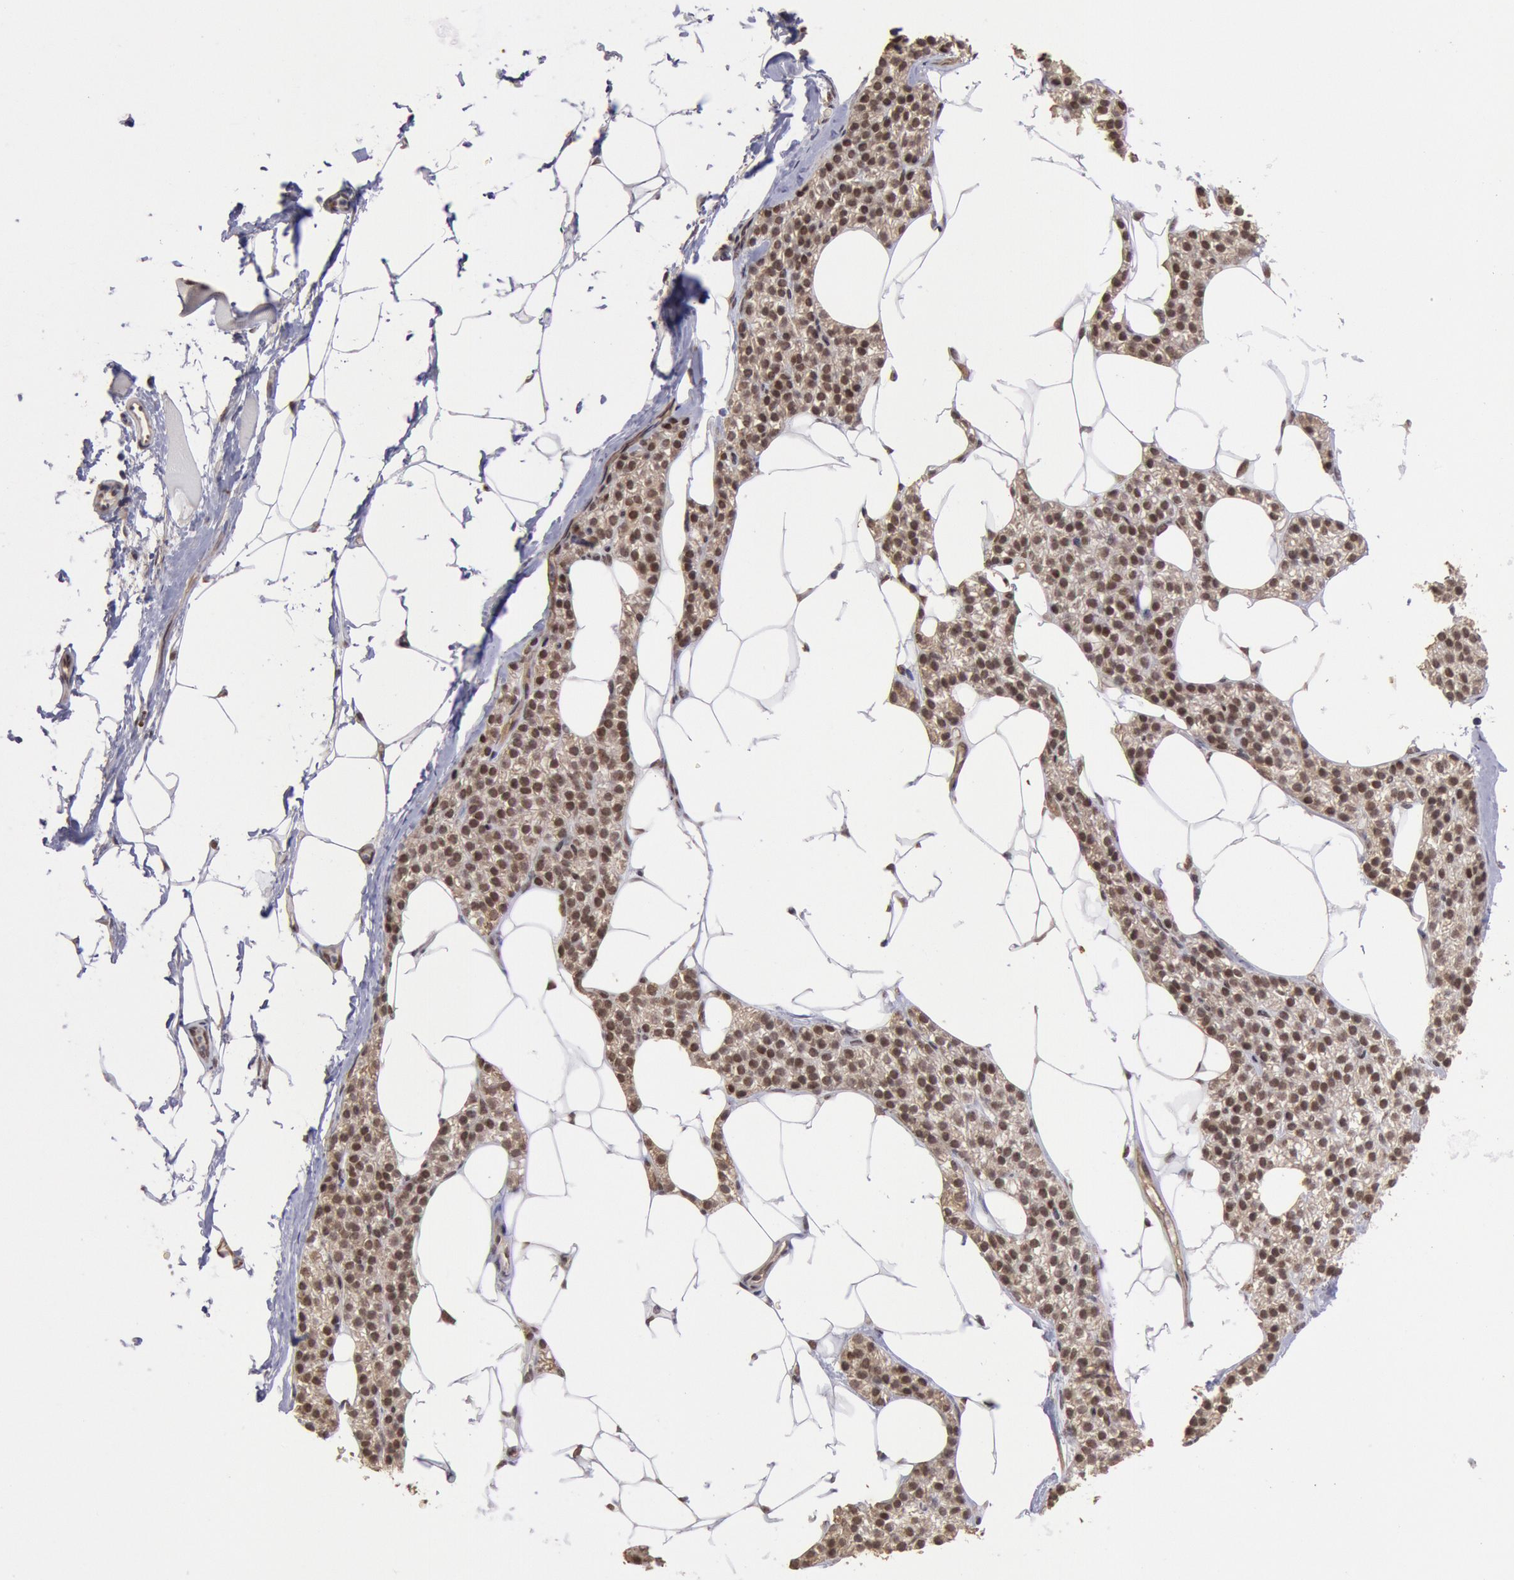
{"staining": {"intensity": "strong", "quantity": ">75%", "location": "nuclear"}, "tissue": "skeletal muscle", "cell_type": "Myocytes", "image_type": "normal", "snomed": [{"axis": "morphology", "description": "Normal tissue, NOS"}, {"axis": "topography", "description": "Skeletal muscle"}, {"axis": "topography", "description": "Parathyroid gland"}], "caption": "Immunohistochemistry (IHC) (DAB) staining of benign human skeletal muscle exhibits strong nuclear protein staining in approximately >75% of myocytes.", "gene": "CDKN2B", "patient": {"sex": "female", "age": 37}}